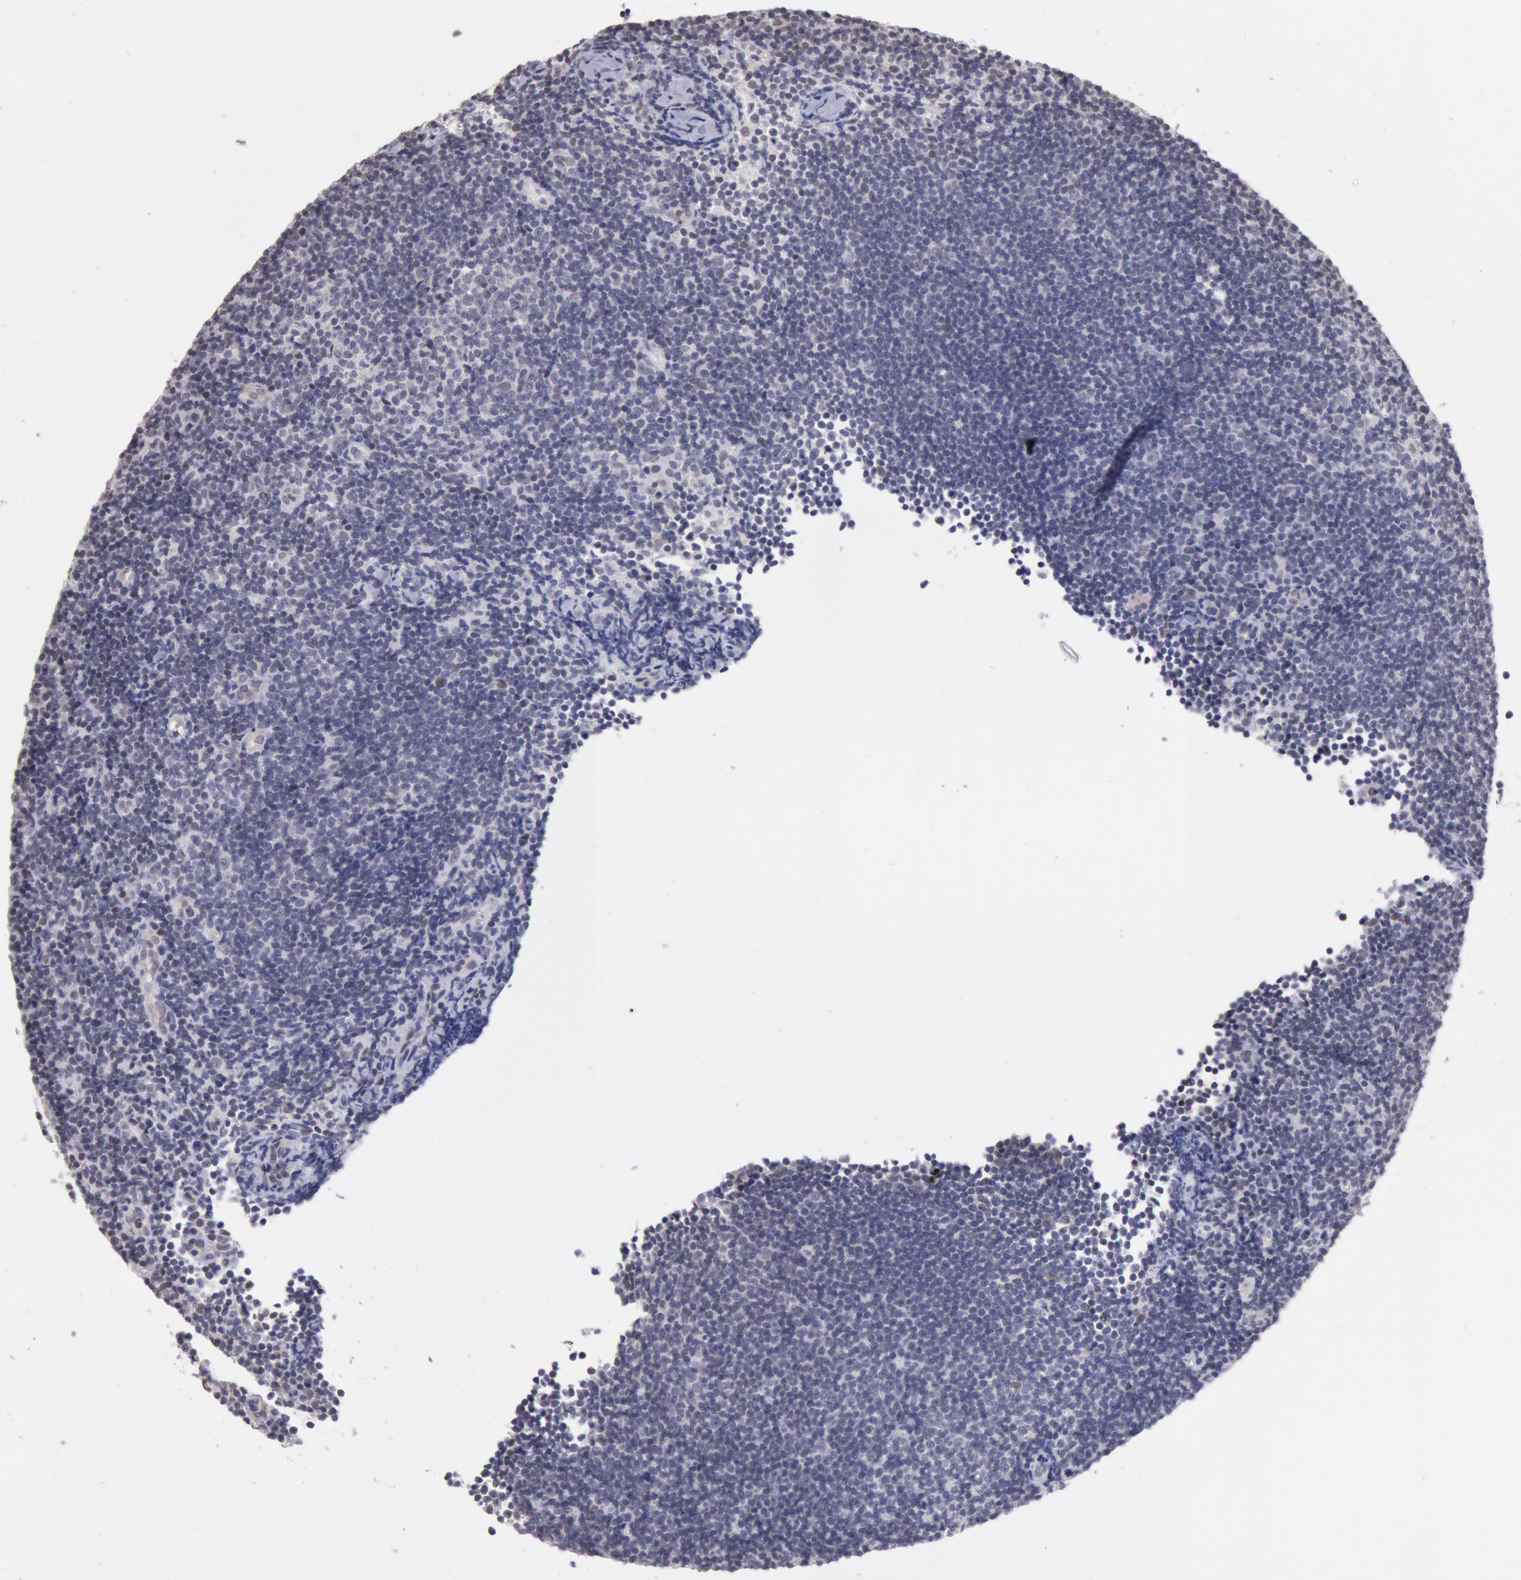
{"staining": {"intensity": "negative", "quantity": "none", "location": "none"}, "tissue": "lymphoma", "cell_type": "Tumor cells", "image_type": "cancer", "snomed": [{"axis": "morphology", "description": "Malignant lymphoma, non-Hodgkin's type, Low grade"}, {"axis": "topography", "description": "Lymph node"}], "caption": "IHC image of human lymphoma stained for a protein (brown), which exhibits no staining in tumor cells.", "gene": "MYH7", "patient": {"sex": "male", "age": 49}}